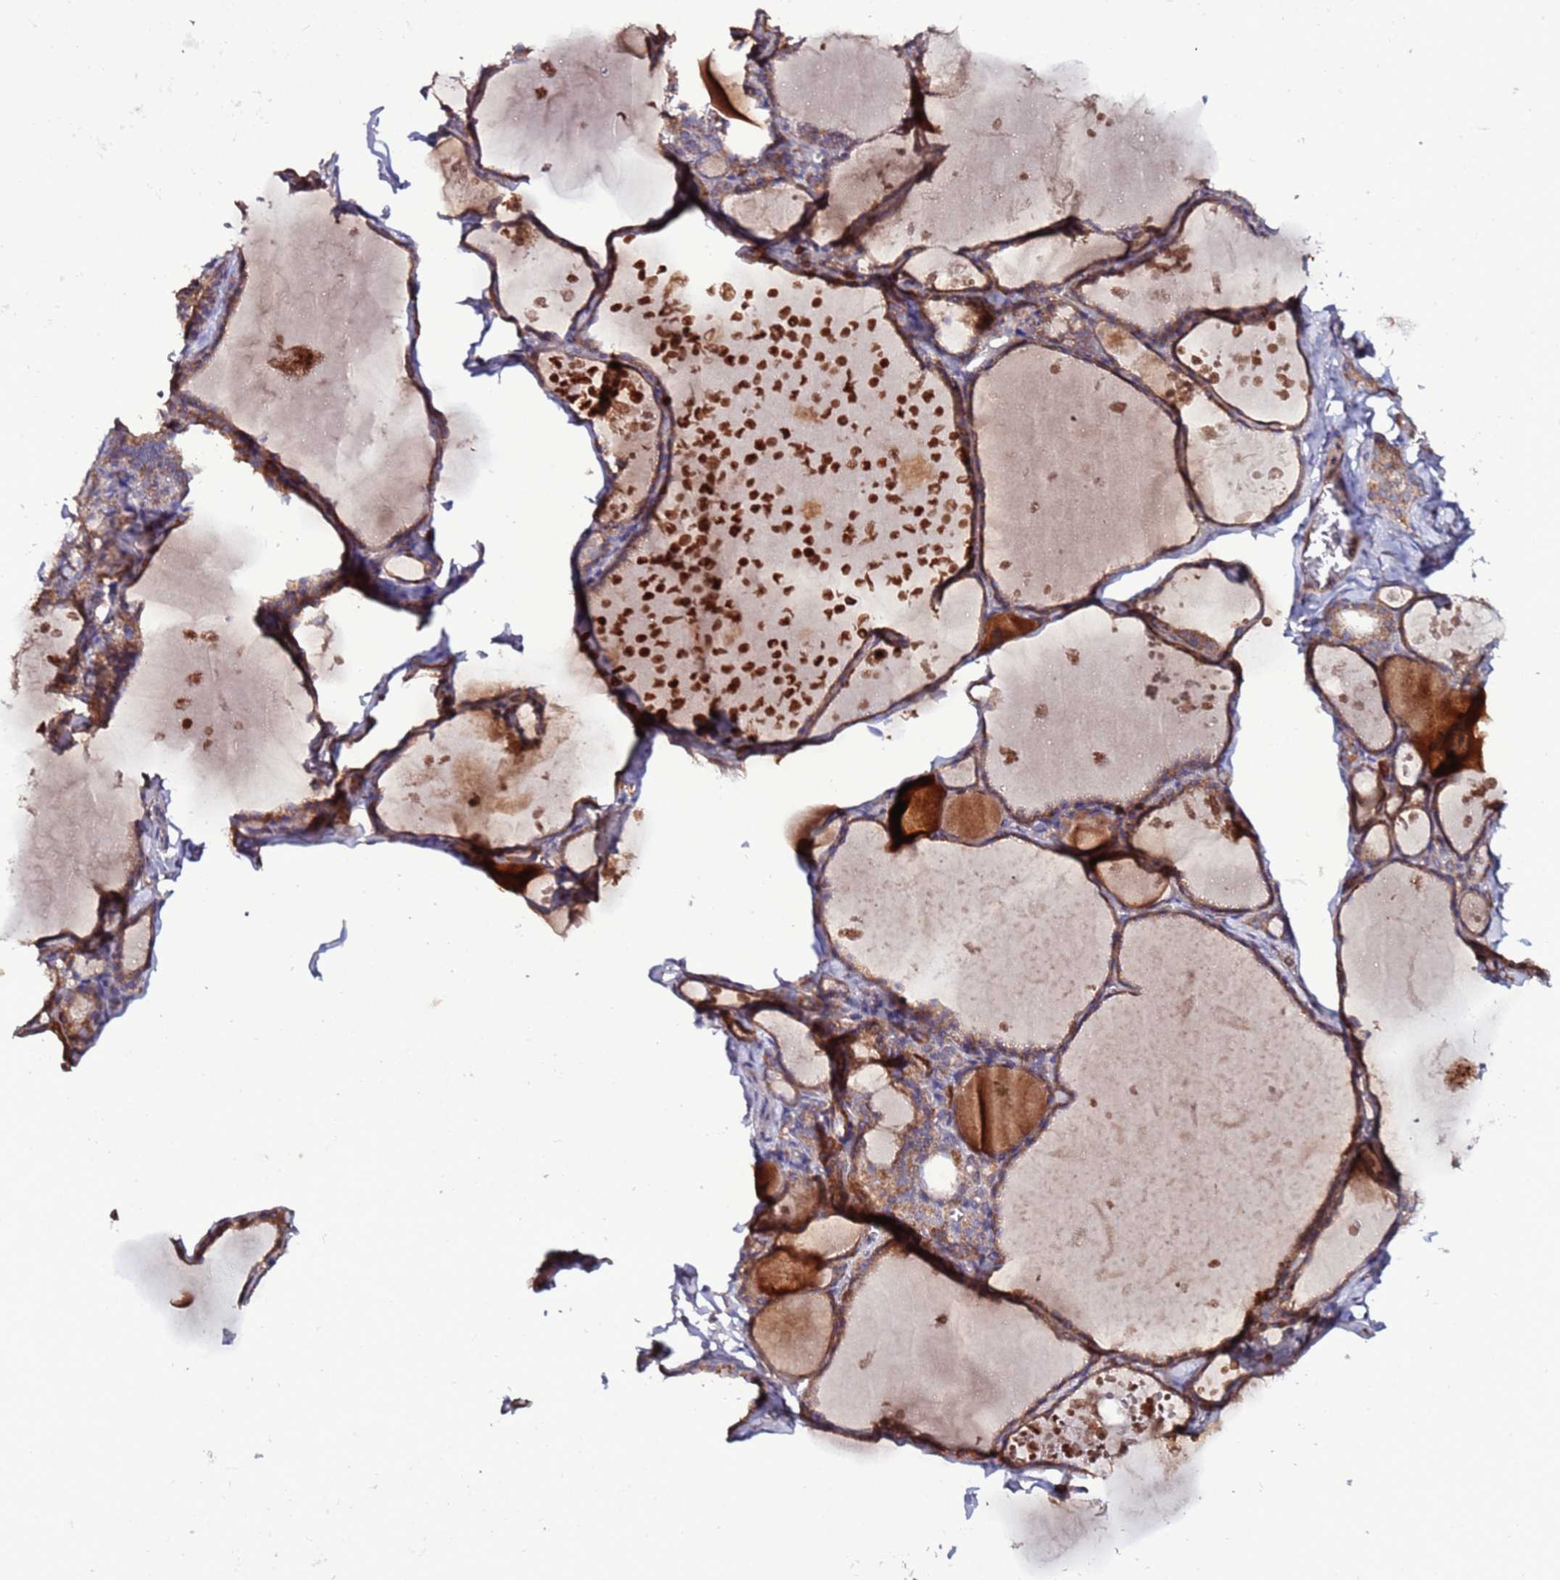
{"staining": {"intensity": "moderate", "quantity": "25%-75%", "location": "cytoplasmic/membranous"}, "tissue": "thyroid gland", "cell_type": "Glandular cells", "image_type": "normal", "snomed": [{"axis": "morphology", "description": "Normal tissue, NOS"}, {"axis": "topography", "description": "Thyroid gland"}], "caption": "There is medium levels of moderate cytoplasmic/membranous expression in glandular cells of benign thyroid gland, as demonstrated by immunohistochemical staining (brown color).", "gene": "RPS15A", "patient": {"sex": "male", "age": 56}}